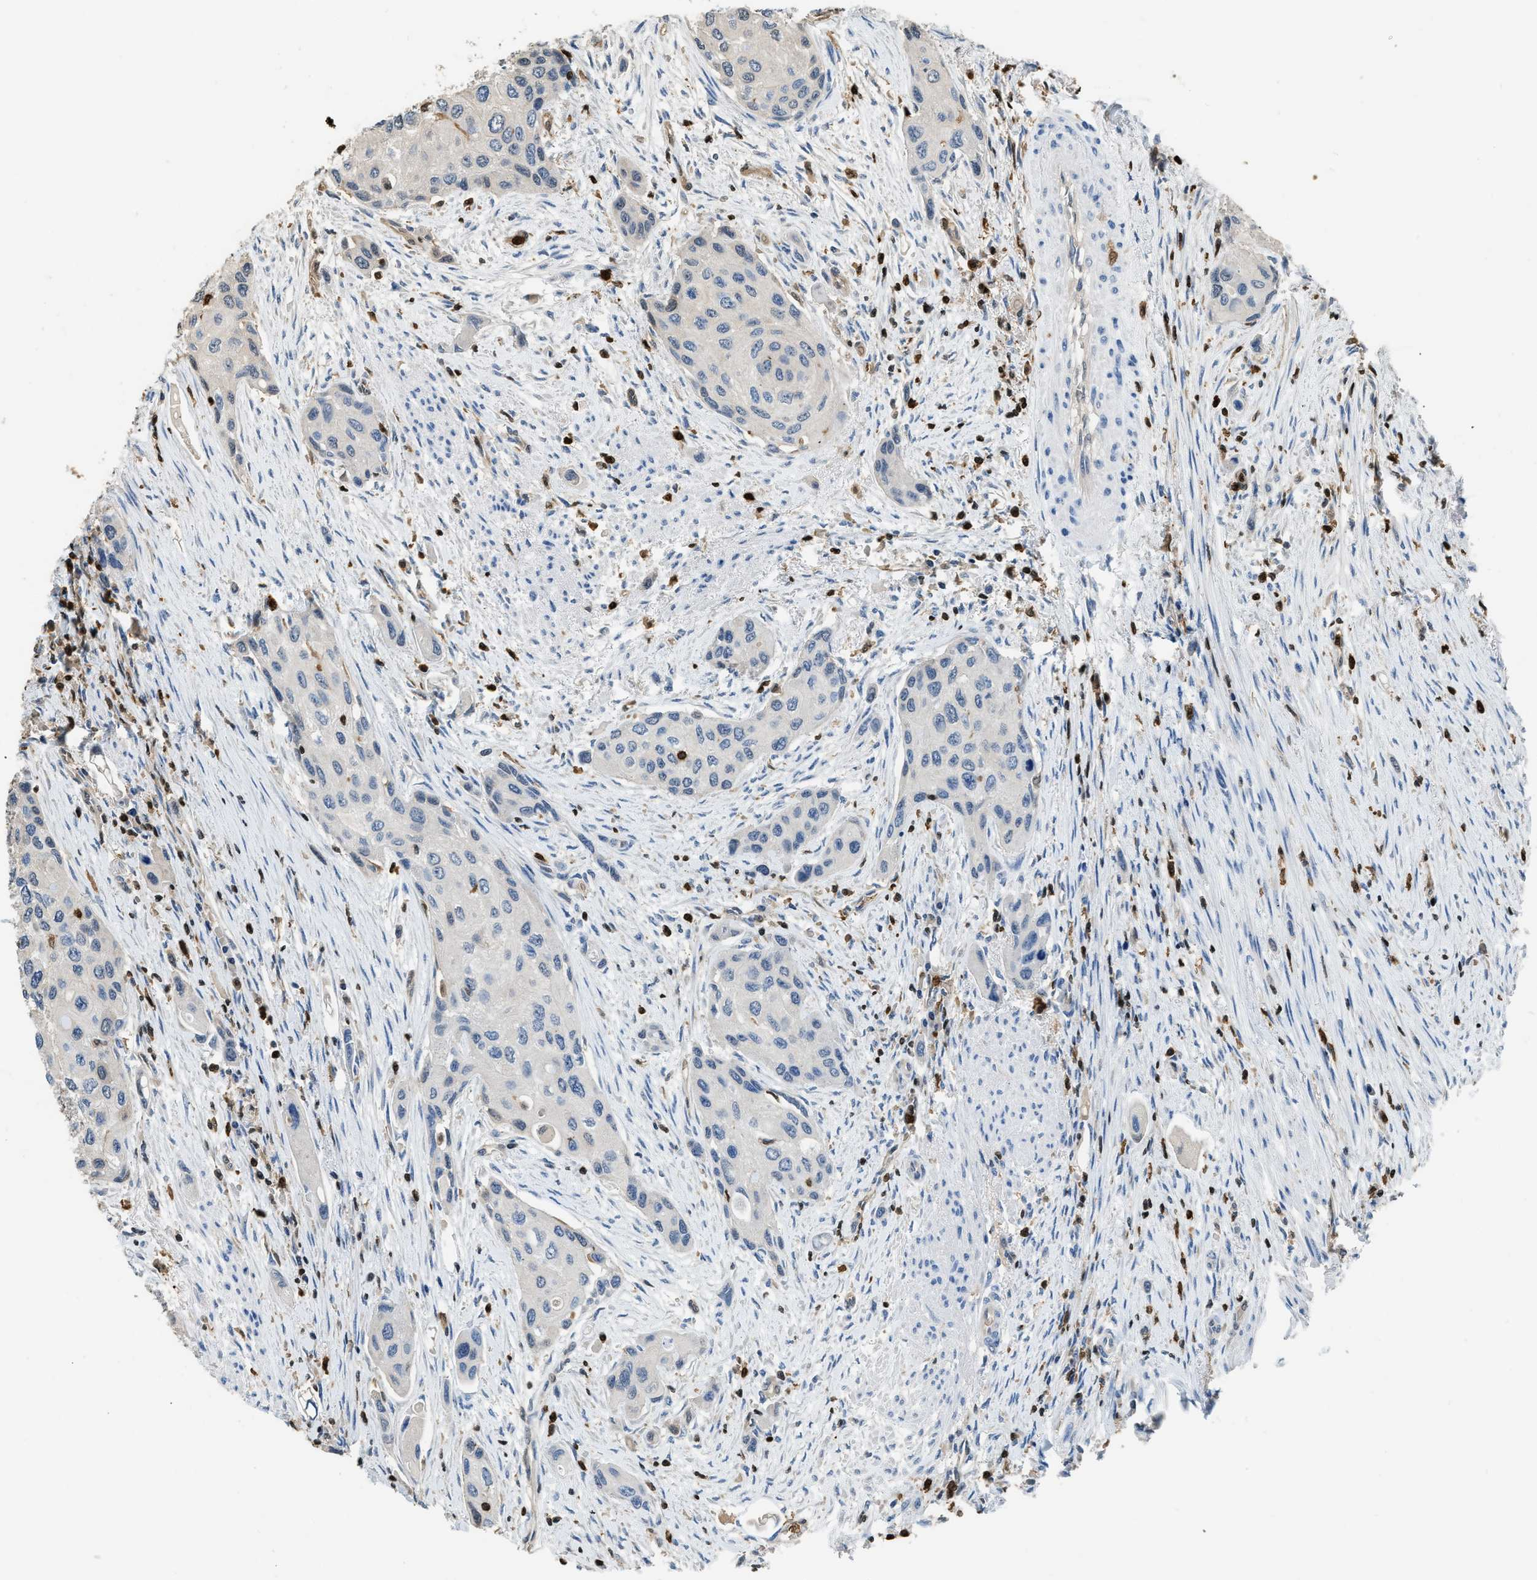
{"staining": {"intensity": "negative", "quantity": "none", "location": "none"}, "tissue": "urothelial cancer", "cell_type": "Tumor cells", "image_type": "cancer", "snomed": [{"axis": "morphology", "description": "Urothelial carcinoma, High grade"}, {"axis": "topography", "description": "Urinary bladder"}], "caption": "An image of high-grade urothelial carcinoma stained for a protein shows no brown staining in tumor cells.", "gene": "ARHGDIB", "patient": {"sex": "female", "age": 56}}